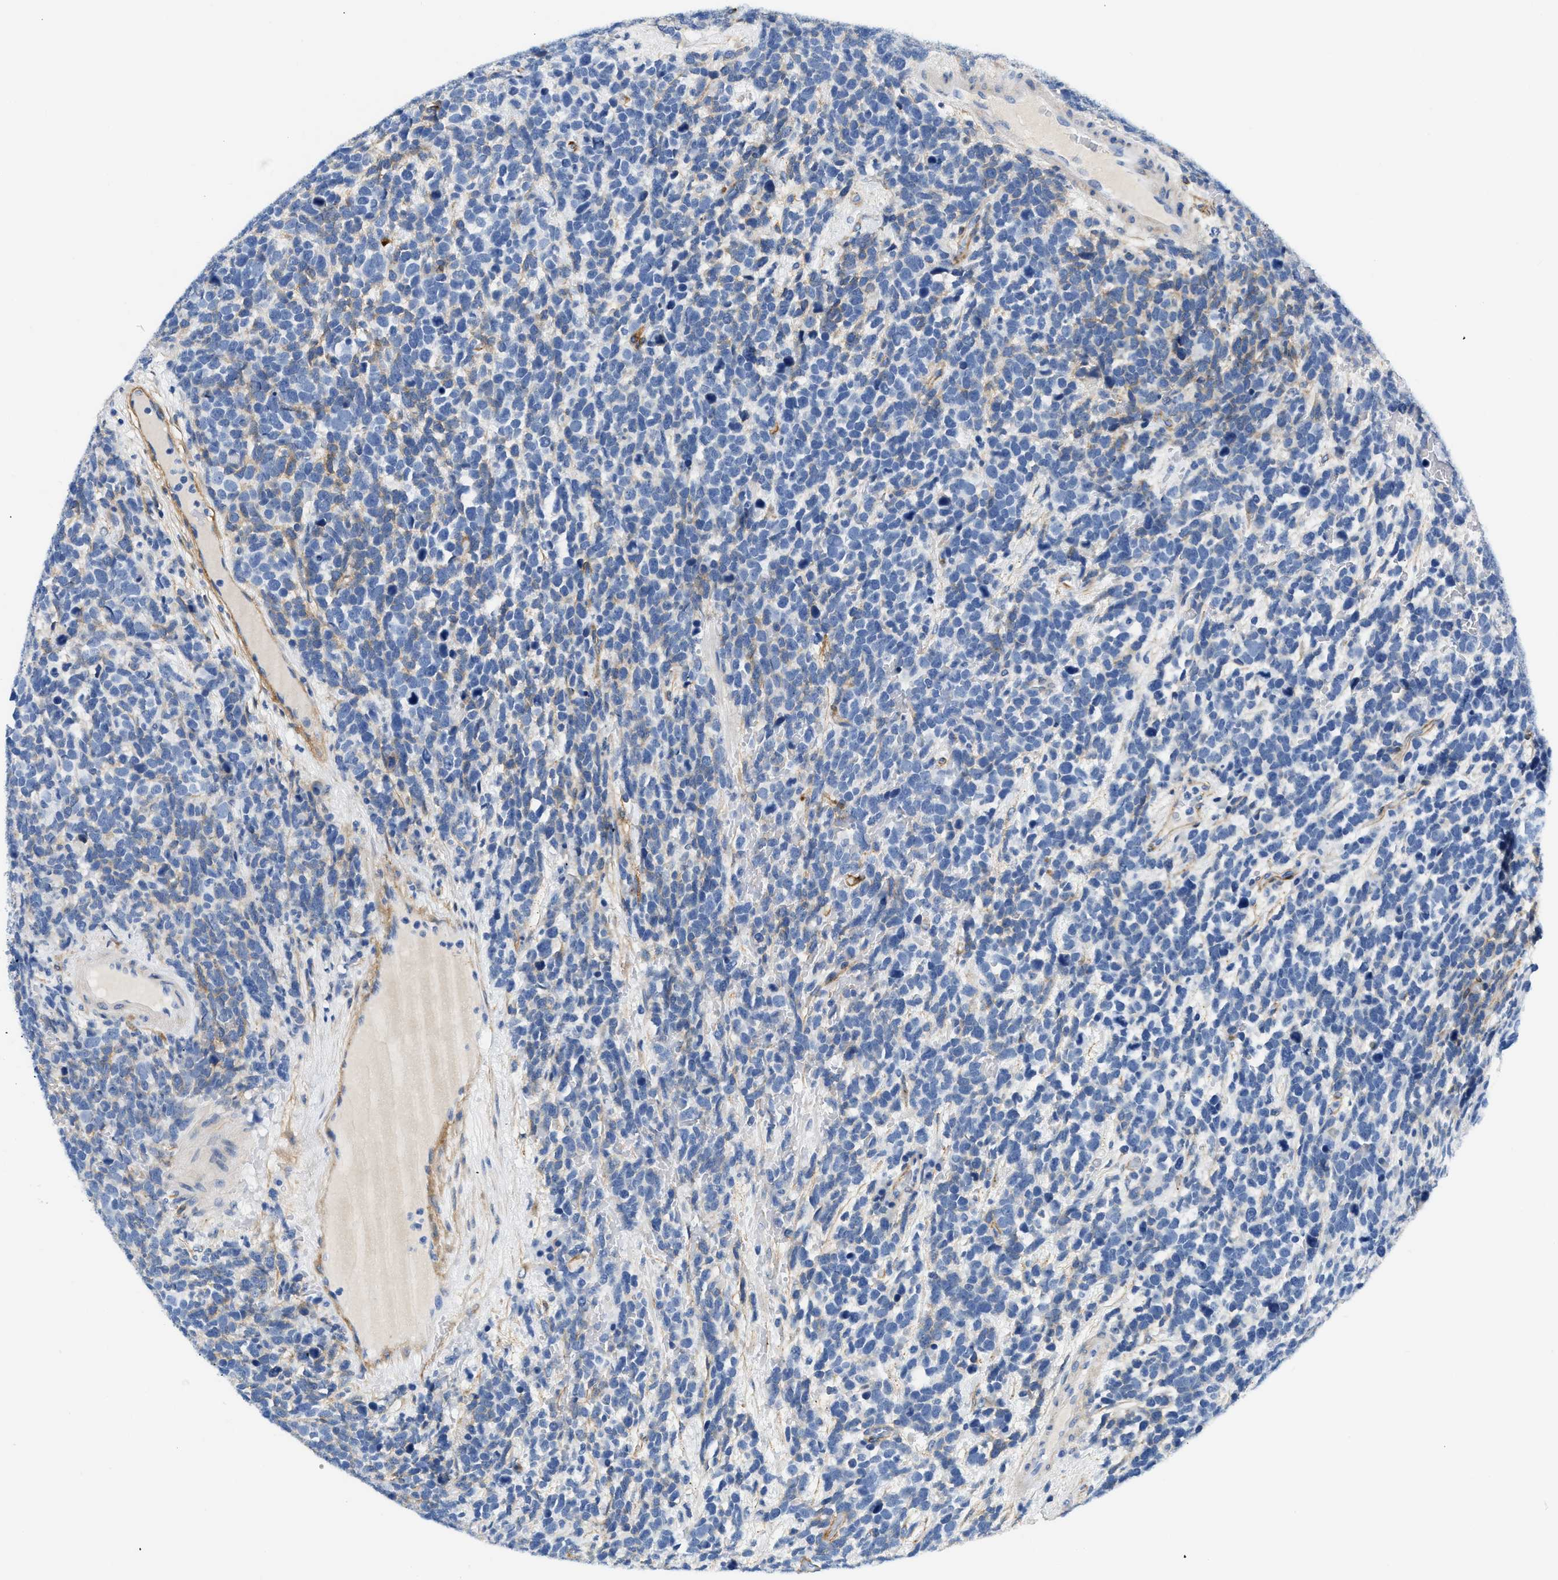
{"staining": {"intensity": "negative", "quantity": "none", "location": "none"}, "tissue": "urothelial cancer", "cell_type": "Tumor cells", "image_type": "cancer", "snomed": [{"axis": "morphology", "description": "Urothelial carcinoma, High grade"}, {"axis": "topography", "description": "Urinary bladder"}], "caption": "Human urothelial carcinoma (high-grade) stained for a protein using immunohistochemistry exhibits no expression in tumor cells.", "gene": "PDGFRB", "patient": {"sex": "female", "age": 82}}